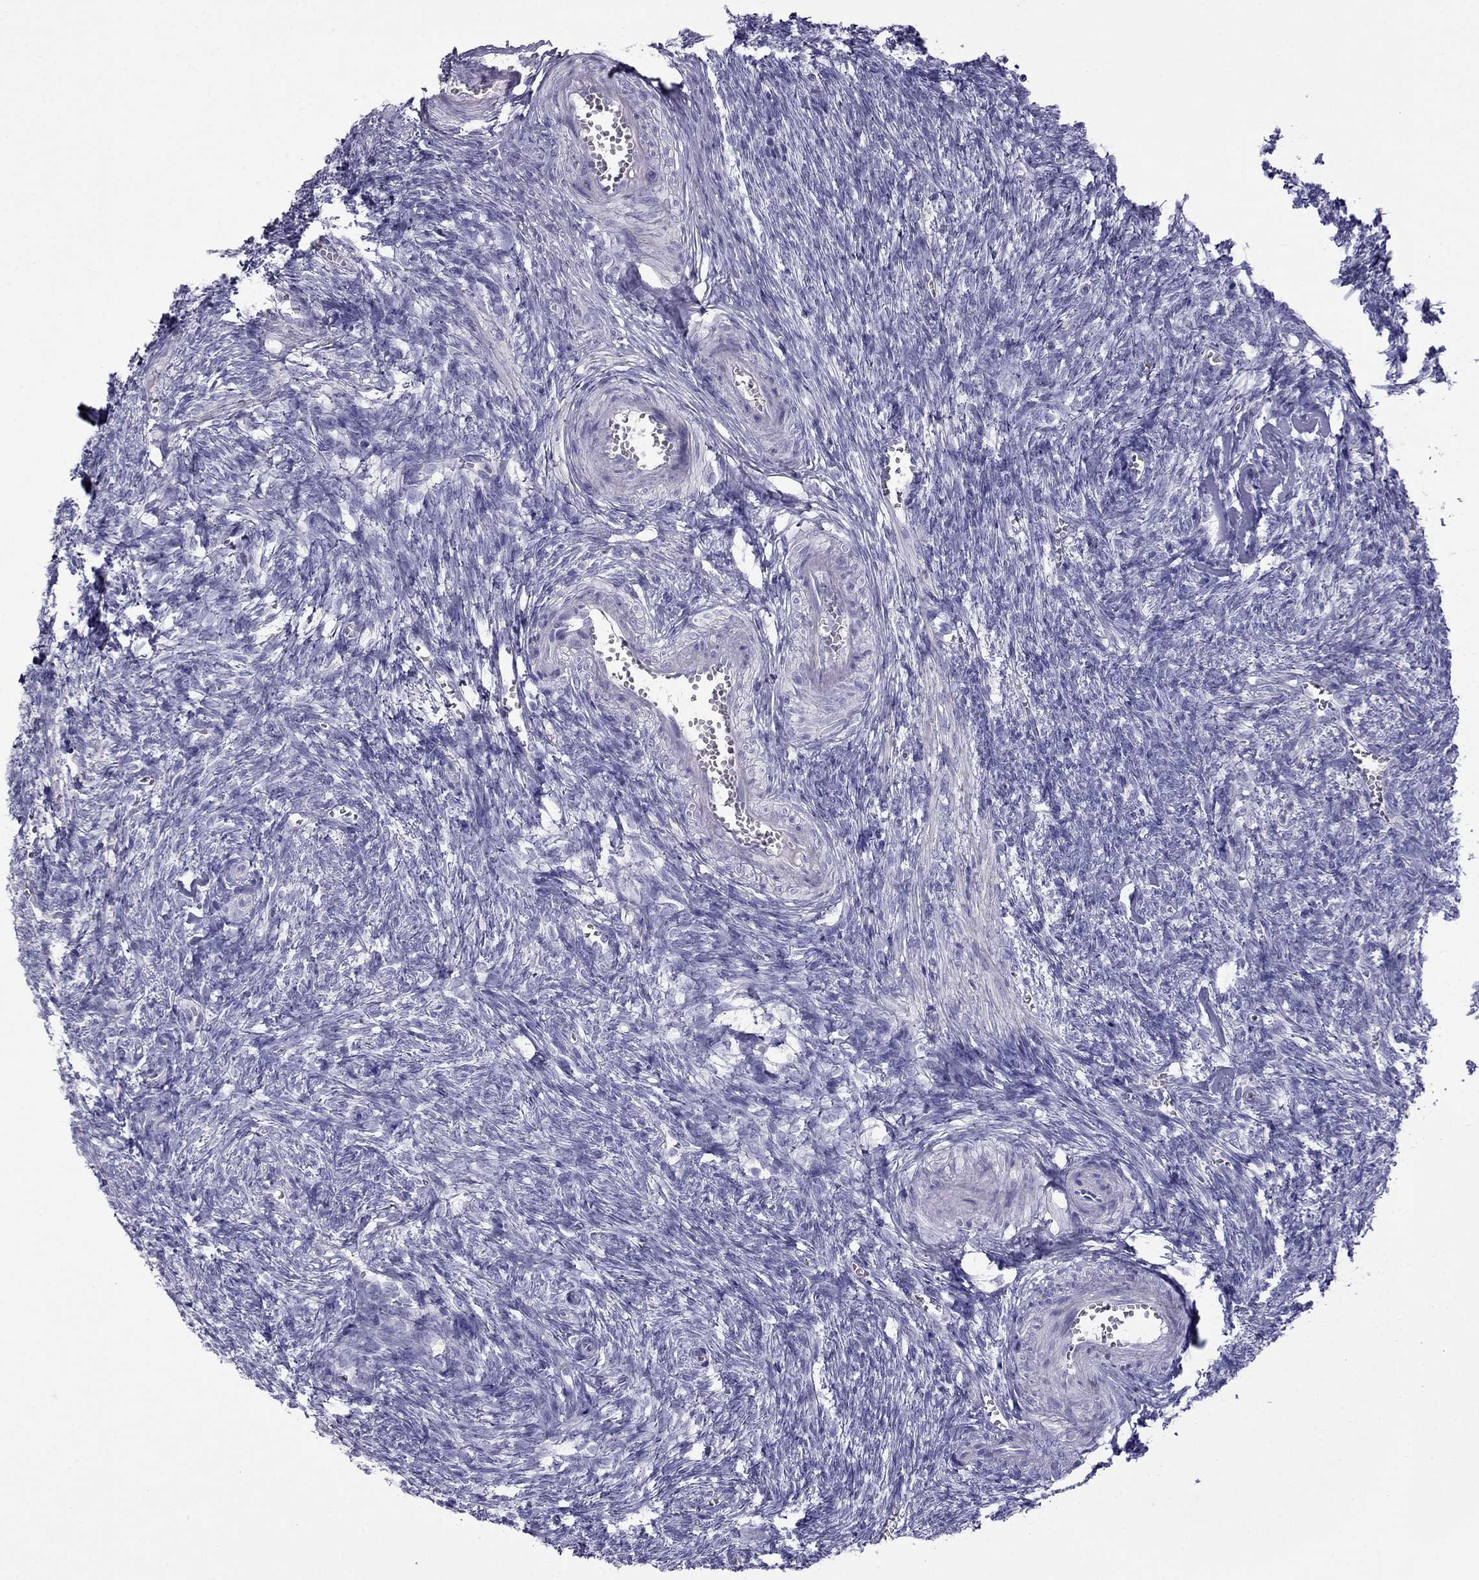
{"staining": {"intensity": "negative", "quantity": "none", "location": "none"}, "tissue": "ovary", "cell_type": "Ovarian stroma cells", "image_type": "normal", "snomed": [{"axis": "morphology", "description": "Normal tissue, NOS"}, {"axis": "topography", "description": "Ovary"}], "caption": "Ovary was stained to show a protein in brown. There is no significant positivity in ovarian stroma cells. The staining is performed using DAB (3,3'-diaminobenzidine) brown chromogen with nuclei counter-stained in using hematoxylin.", "gene": "ERC2", "patient": {"sex": "female", "age": 43}}